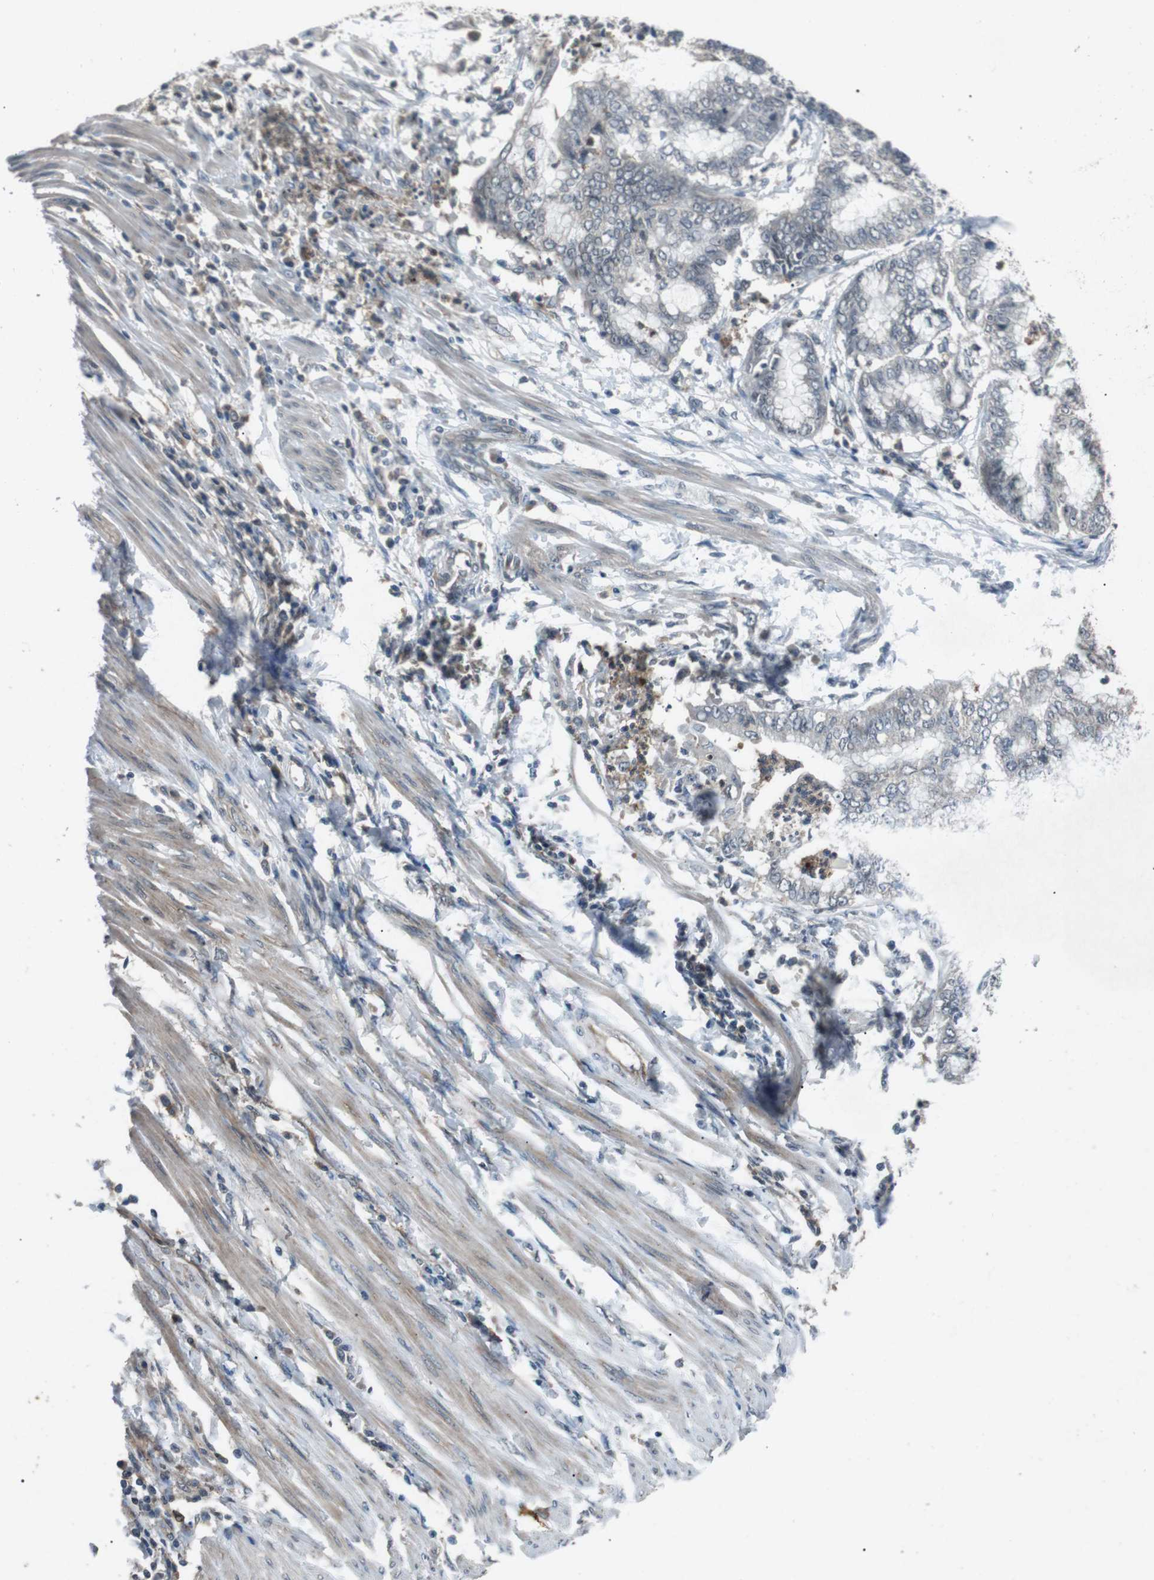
{"staining": {"intensity": "negative", "quantity": "none", "location": "none"}, "tissue": "endometrial cancer", "cell_type": "Tumor cells", "image_type": "cancer", "snomed": [{"axis": "morphology", "description": "Necrosis, NOS"}, {"axis": "morphology", "description": "Adenocarcinoma, NOS"}, {"axis": "topography", "description": "Endometrium"}], "caption": "Histopathology image shows no significant protein expression in tumor cells of endometrial adenocarcinoma.", "gene": "NEK7", "patient": {"sex": "female", "age": 79}}